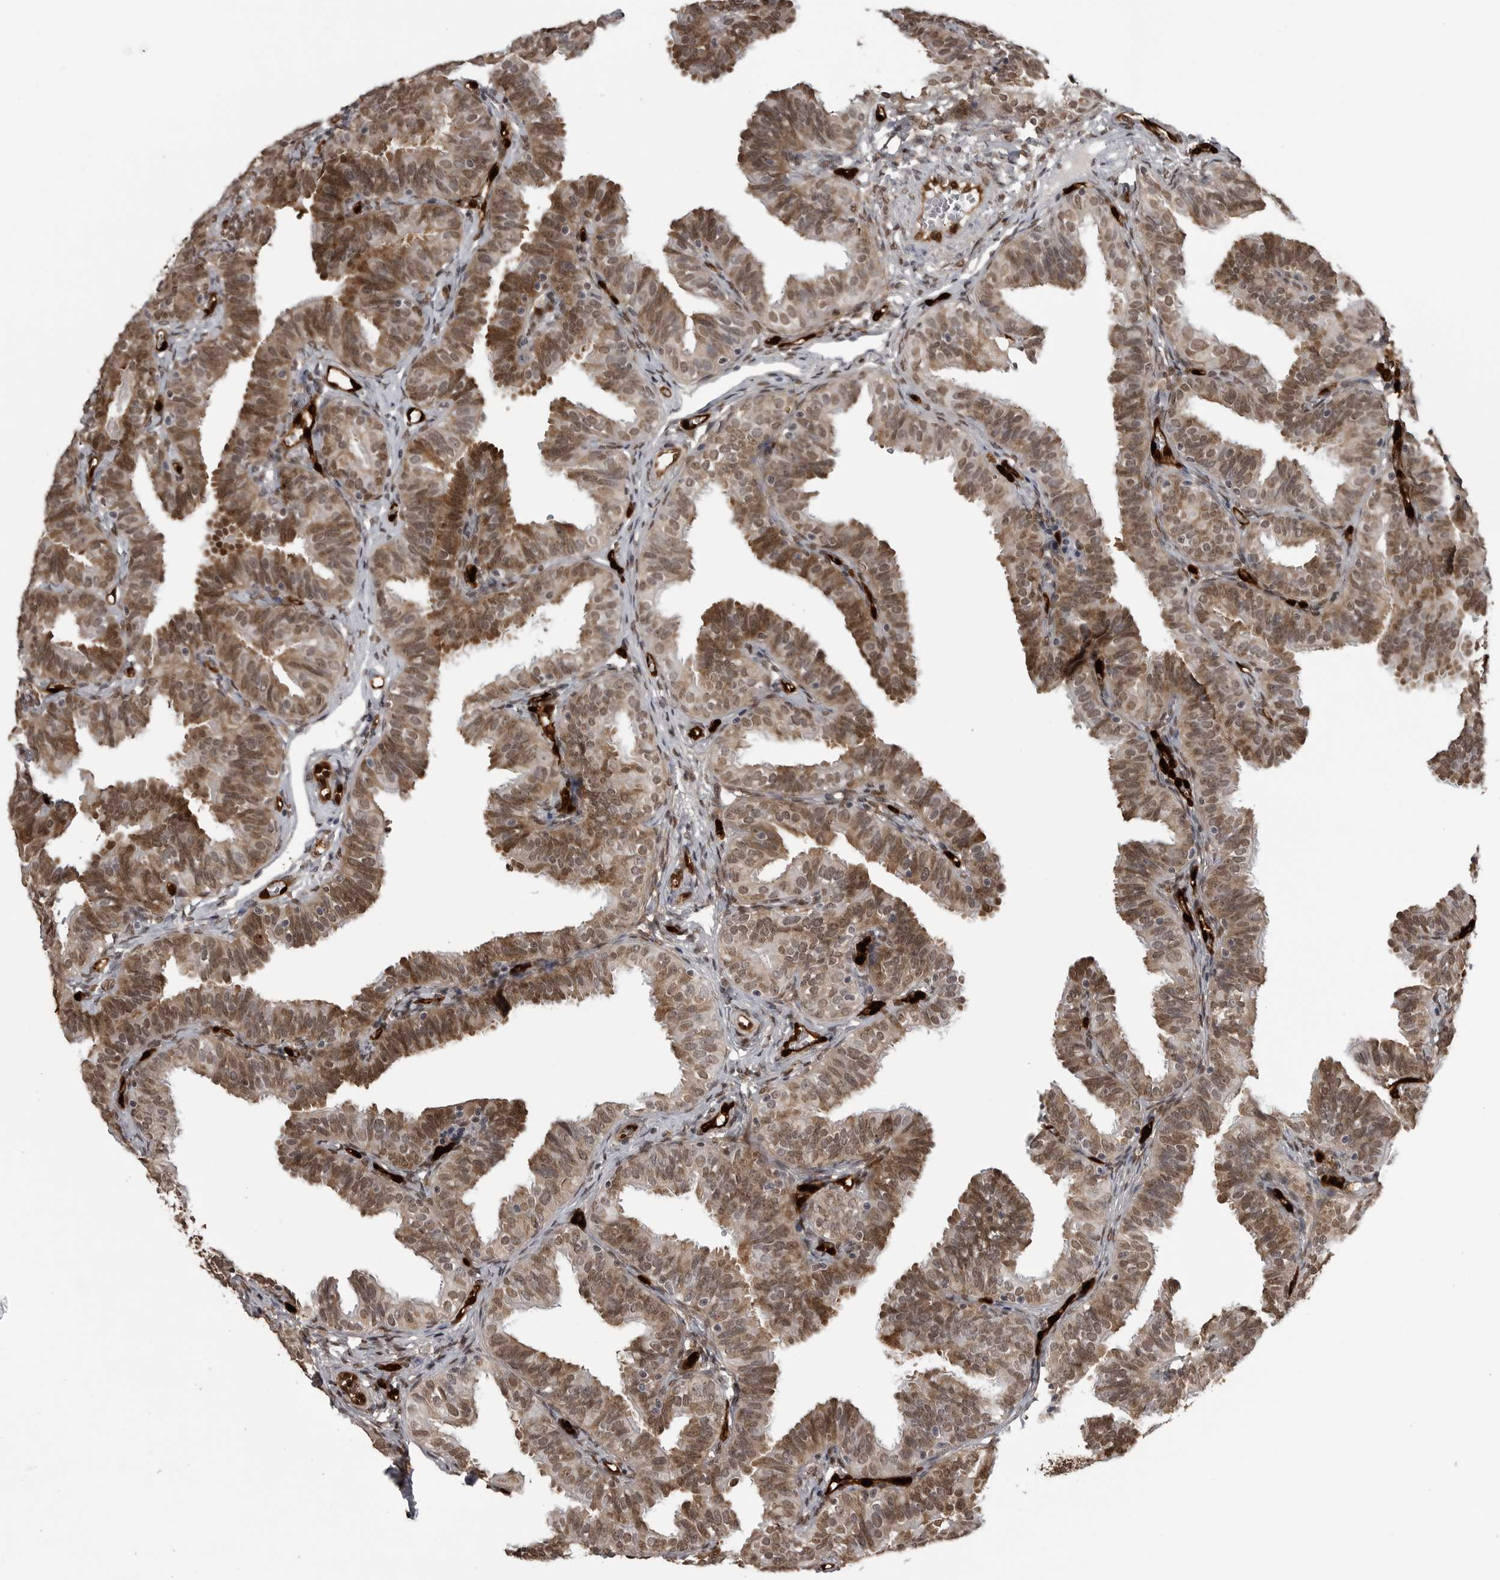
{"staining": {"intensity": "moderate", "quantity": ">75%", "location": "cytoplasmic/membranous,nuclear"}, "tissue": "fallopian tube", "cell_type": "Glandular cells", "image_type": "normal", "snomed": [{"axis": "morphology", "description": "Normal tissue, NOS"}, {"axis": "topography", "description": "Fallopian tube"}], "caption": "The photomicrograph demonstrates staining of benign fallopian tube, revealing moderate cytoplasmic/membranous,nuclear protein expression (brown color) within glandular cells. Nuclei are stained in blue.", "gene": "SMAD2", "patient": {"sex": "female", "age": 35}}